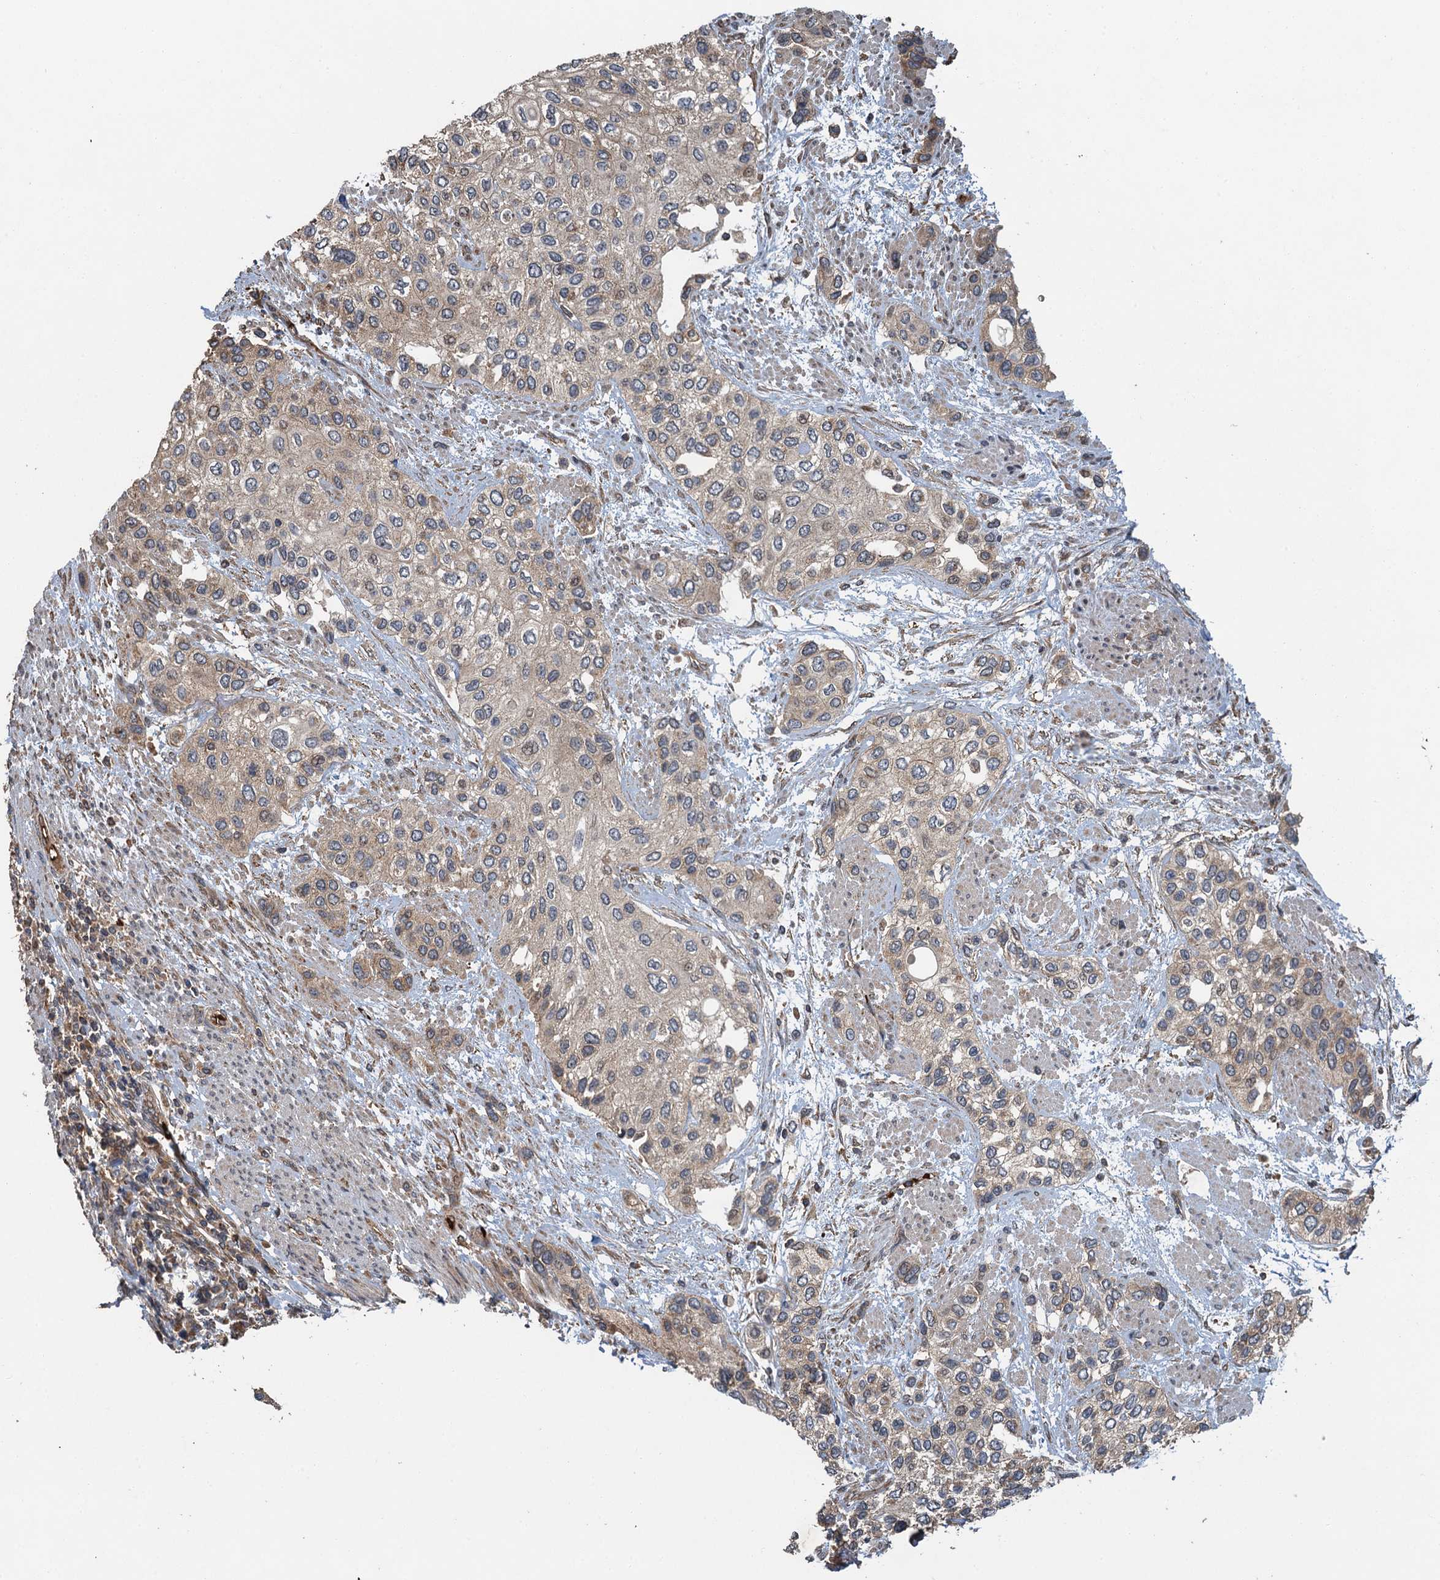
{"staining": {"intensity": "weak", "quantity": "25%-75%", "location": "cytoplasmic/membranous"}, "tissue": "urothelial cancer", "cell_type": "Tumor cells", "image_type": "cancer", "snomed": [{"axis": "morphology", "description": "Normal tissue, NOS"}, {"axis": "morphology", "description": "Urothelial carcinoma, High grade"}, {"axis": "topography", "description": "Vascular tissue"}, {"axis": "topography", "description": "Urinary bladder"}], "caption": "The micrograph exhibits immunohistochemical staining of high-grade urothelial carcinoma. There is weak cytoplasmic/membranous staining is seen in about 25%-75% of tumor cells.", "gene": "SNX32", "patient": {"sex": "female", "age": 56}}